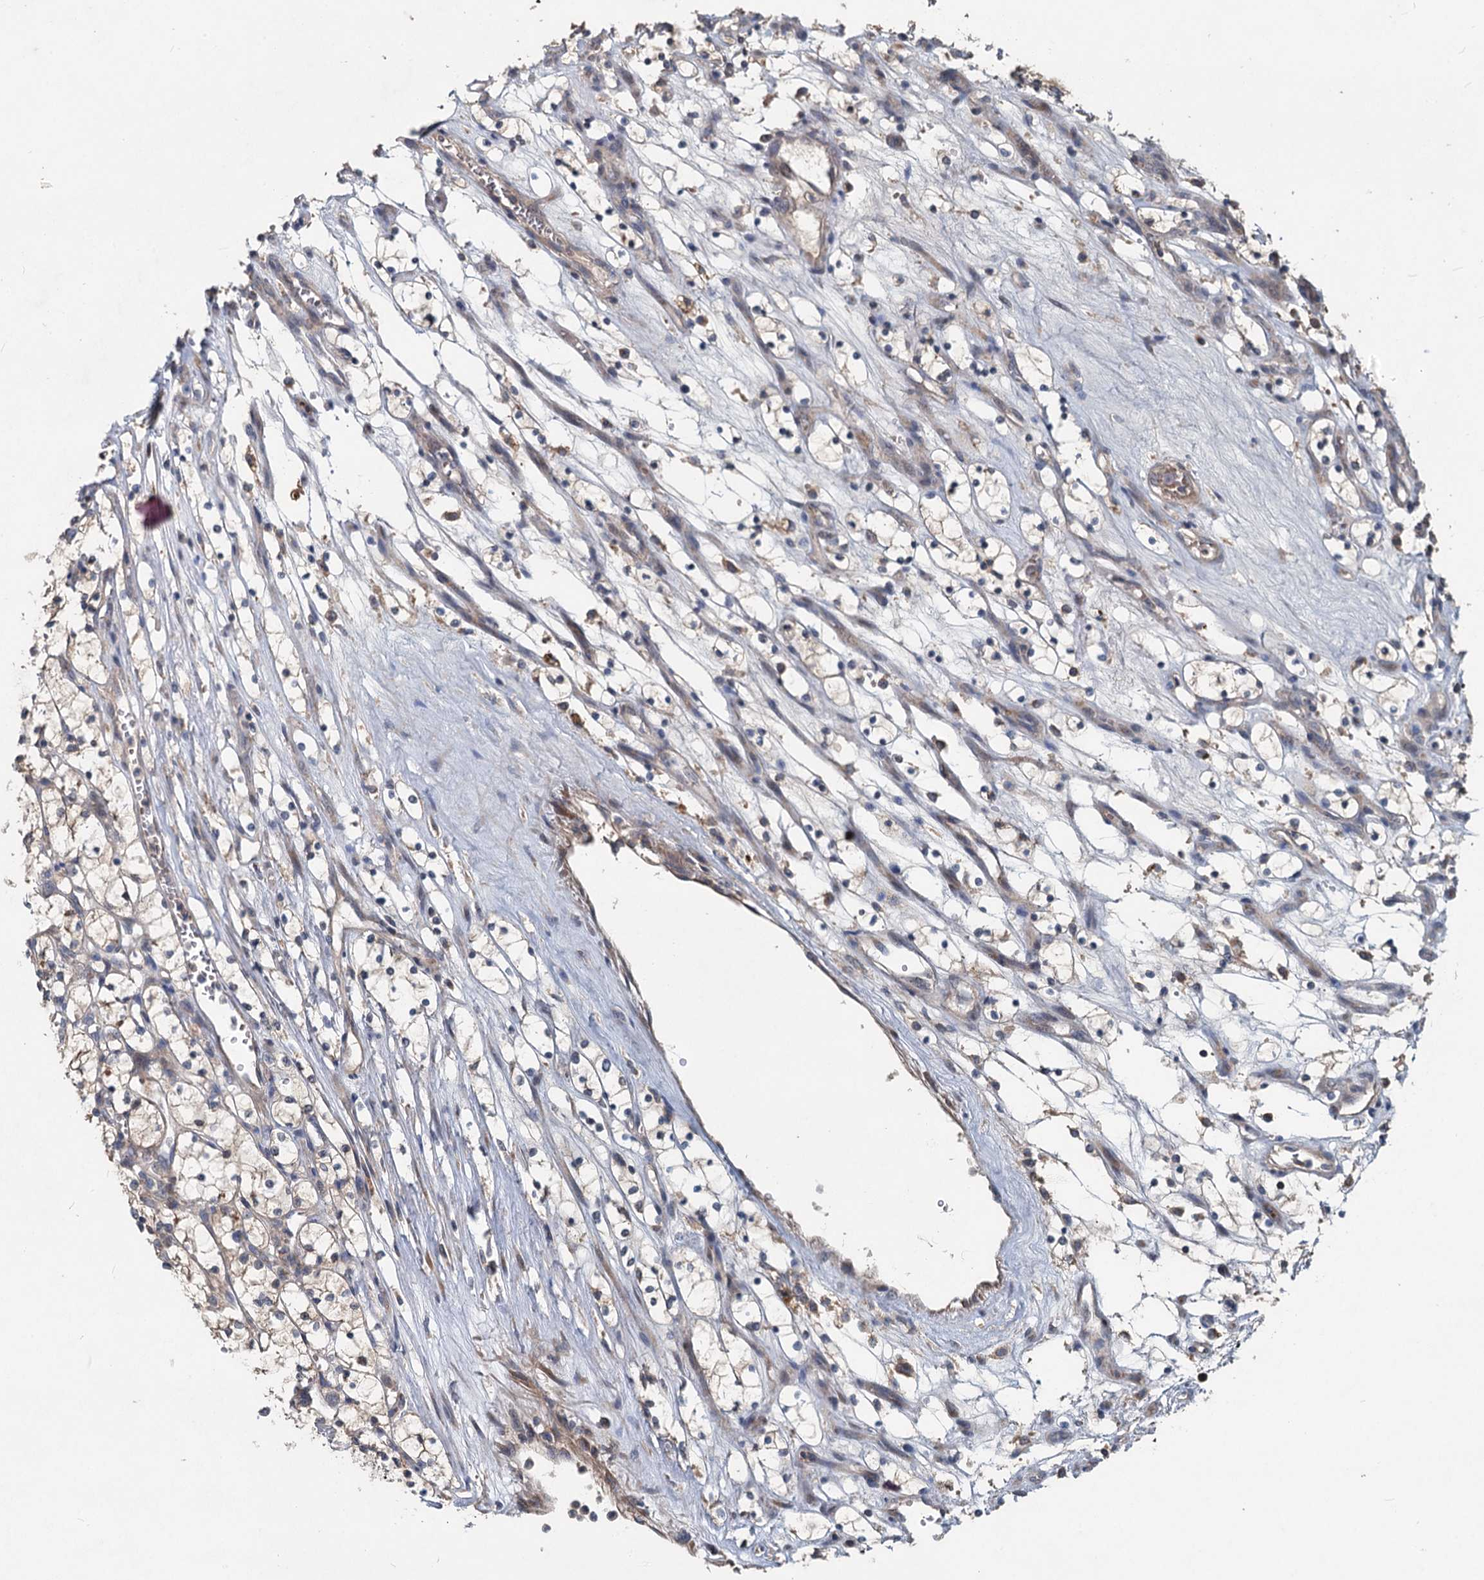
{"staining": {"intensity": "weak", "quantity": "25%-75%", "location": "cytoplasmic/membranous"}, "tissue": "renal cancer", "cell_type": "Tumor cells", "image_type": "cancer", "snomed": [{"axis": "morphology", "description": "Adenocarcinoma, NOS"}, {"axis": "topography", "description": "Kidney"}], "caption": "Renal cancer (adenocarcinoma) stained with immunohistochemistry displays weak cytoplasmic/membranous staining in approximately 25%-75% of tumor cells. Nuclei are stained in blue.", "gene": "OTUB1", "patient": {"sex": "female", "age": 69}}